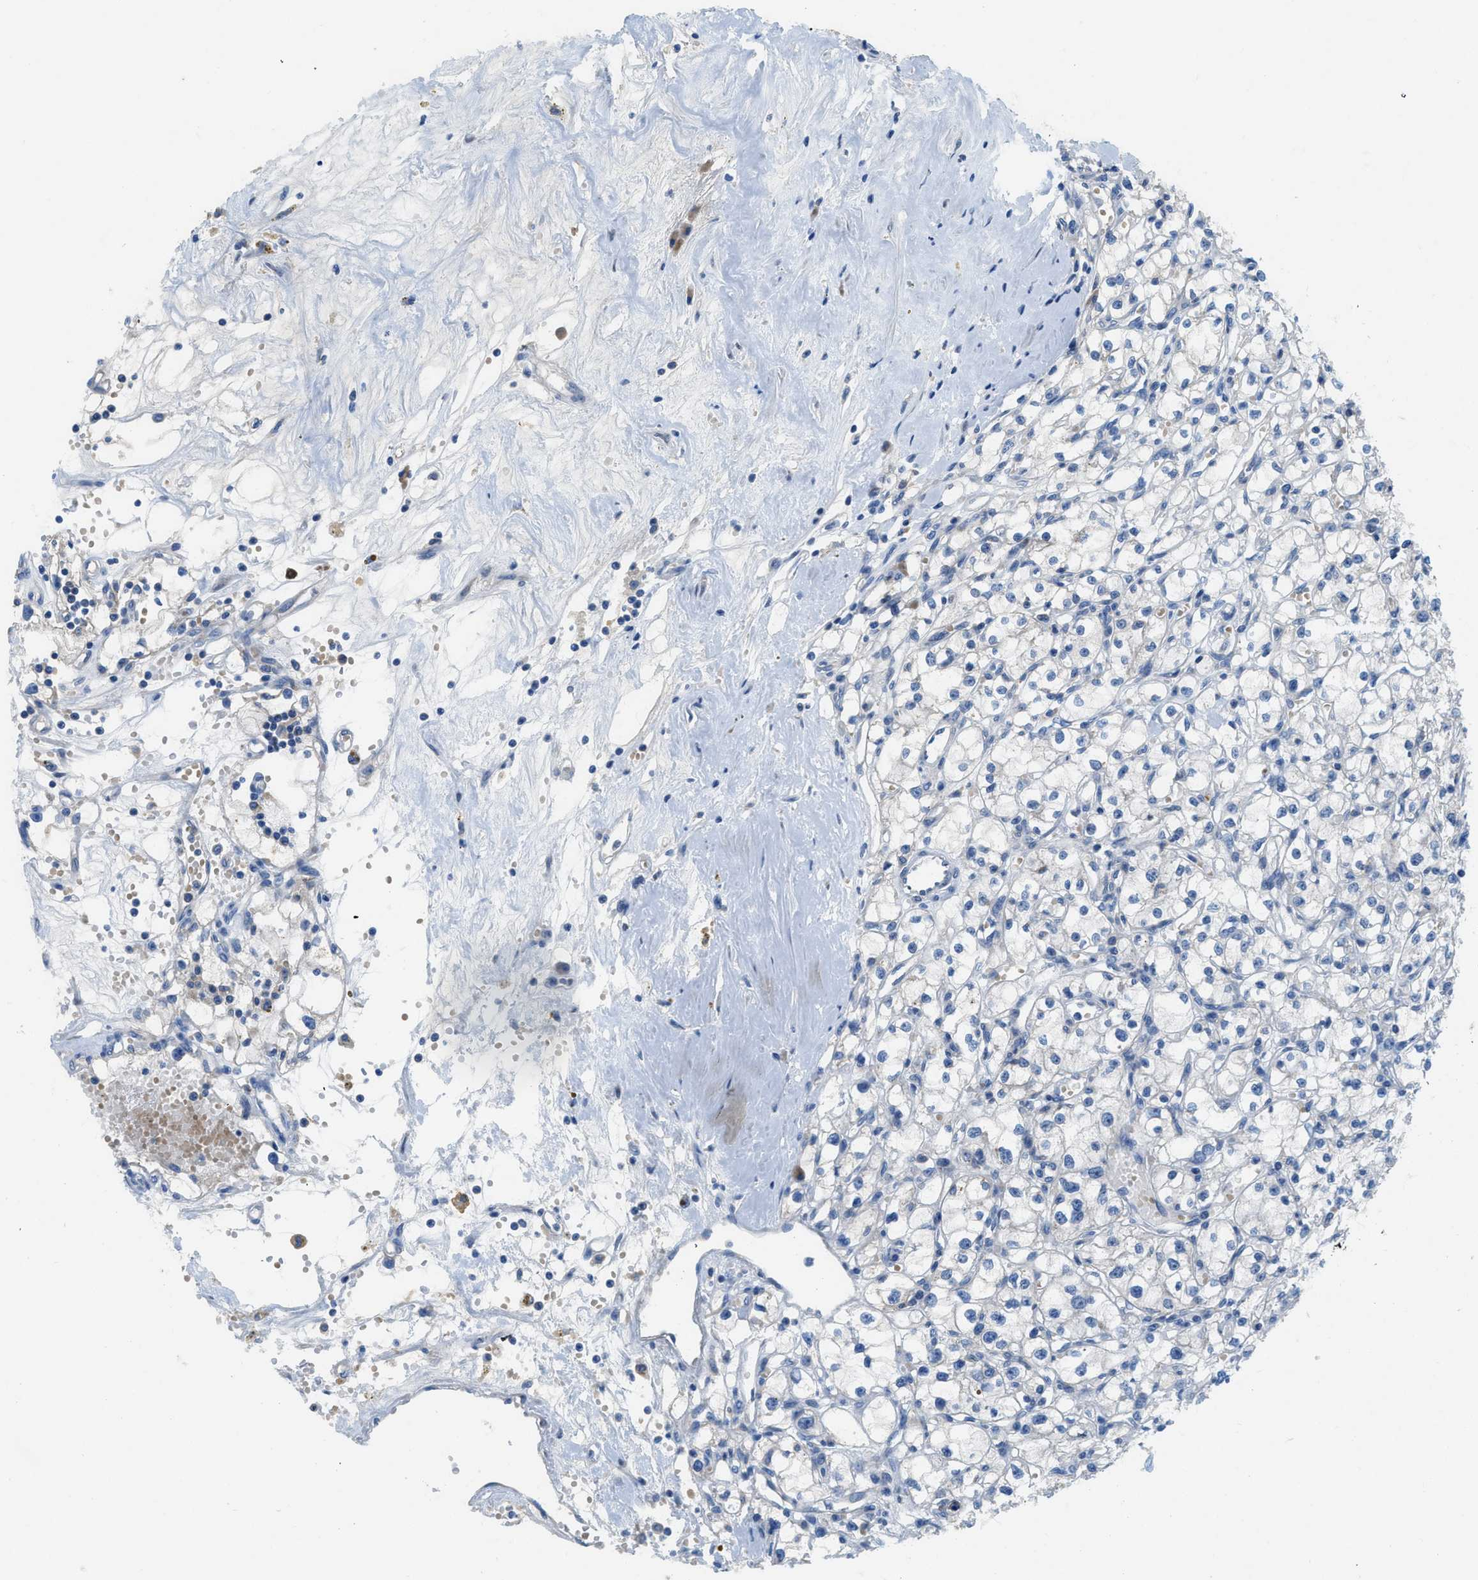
{"staining": {"intensity": "negative", "quantity": "none", "location": "none"}, "tissue": "renal cancer", "cell_type": "Tumor cells", "image_type": "cancer", "snomed": [{"axis": "morphology", "description": "Adenocarcinoma, NOS"}, {"axis": "topography", "description": "Kidney"}], "caption": "Immunohistochemistry (IHC) photomicrograph of renal adenocarcinoma stained for a protein (brown), which displays no expression in tumor cells. The staining was performed using DAB to visualize the protein expression in brown, while the nuclei were stained in blue with hematoxylin (Magnification: 20x).", "gene": "TMEM248", "patient": {"sex": "male", "age": 56}}